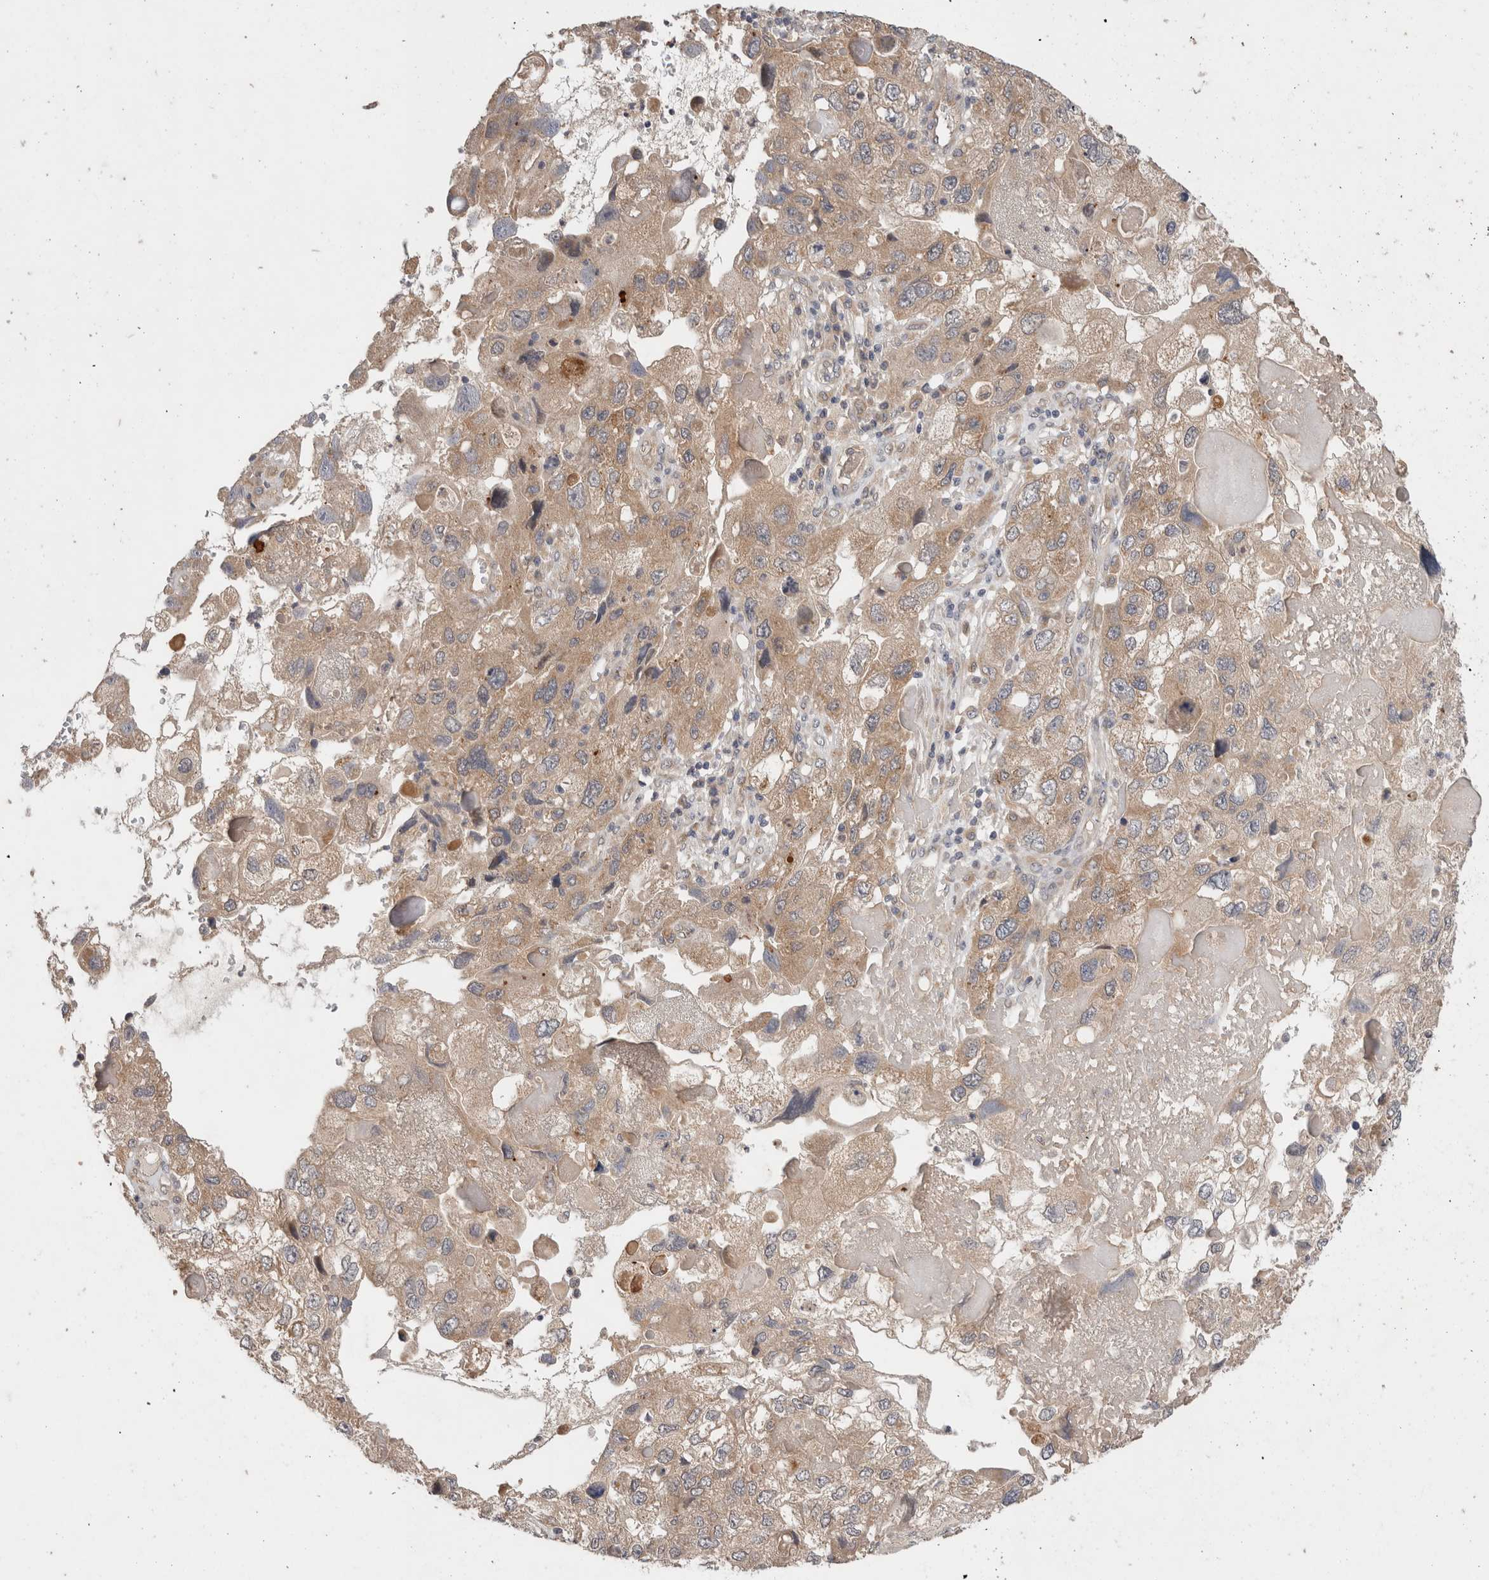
{"staining": {"intensity": "weak", "quantity": ">75%", "location": "cytoplasmic/membranous"}, "tissue": "endometrial cancer", "cell_type": "Tumor cells", "image_type": "cancer", "snomed": [{"axis": "morphology", "description": "Adenocarcinoma, NOS"}, {"axis": "topography", "description": "Endometrium"}], "caption": "This micrograph reveals endometrial adenocarcinoma stained with immunohistochemistry to label a protein in brown. The cytoplasmic/membranous of tumor cells show weak positivity for the protein. Nuclei are counter-stained blue.", "gene": "SGK1", "patient": {"sex": "female", "age": 49}}